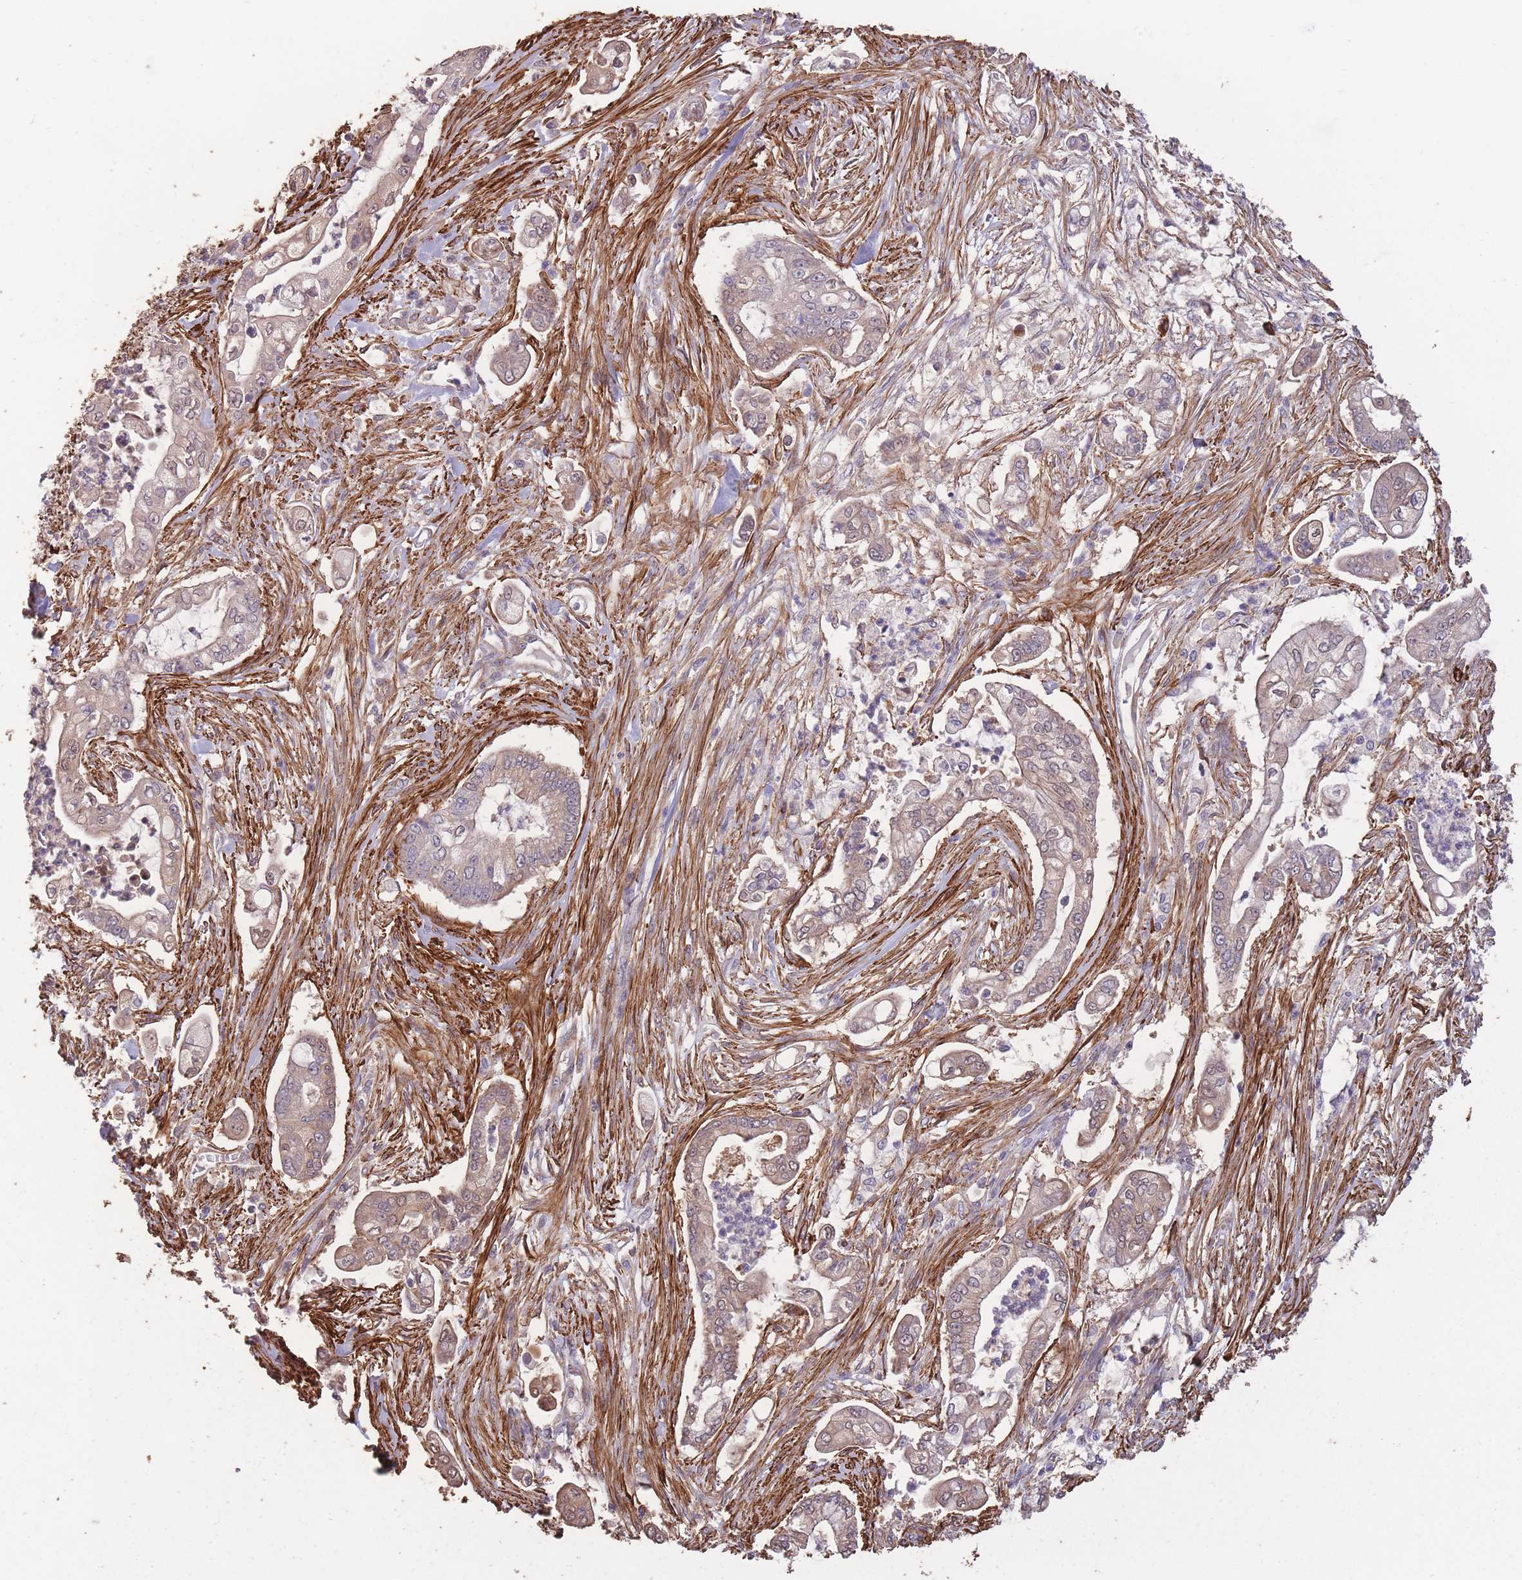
{"staining": {"intensity": "weak", "quantity": "25%-75%", "location": "cytoplasmic/membranous"}, "tissue": "pancreatic cancer", "cell_type": "Tumor cells", "image_type": "cancer", "snomed": [{"axis": "morphology", "description": "Adenocarcinoma, NOS"}, {"axis": "topography", "description": "Pancreas"}], "caption": "Immunohistochemistry (IHC) (DAB (3,3'-diaminobenzidine)) staining of human pancreatic cancer (adenocarcinoma) reveals weak cytoplasmic/membranous protein expression in approximately 25%-75% of tumor cells.", "gene": "NLRC4", "patient": {"sex": "female", "age": 69}}